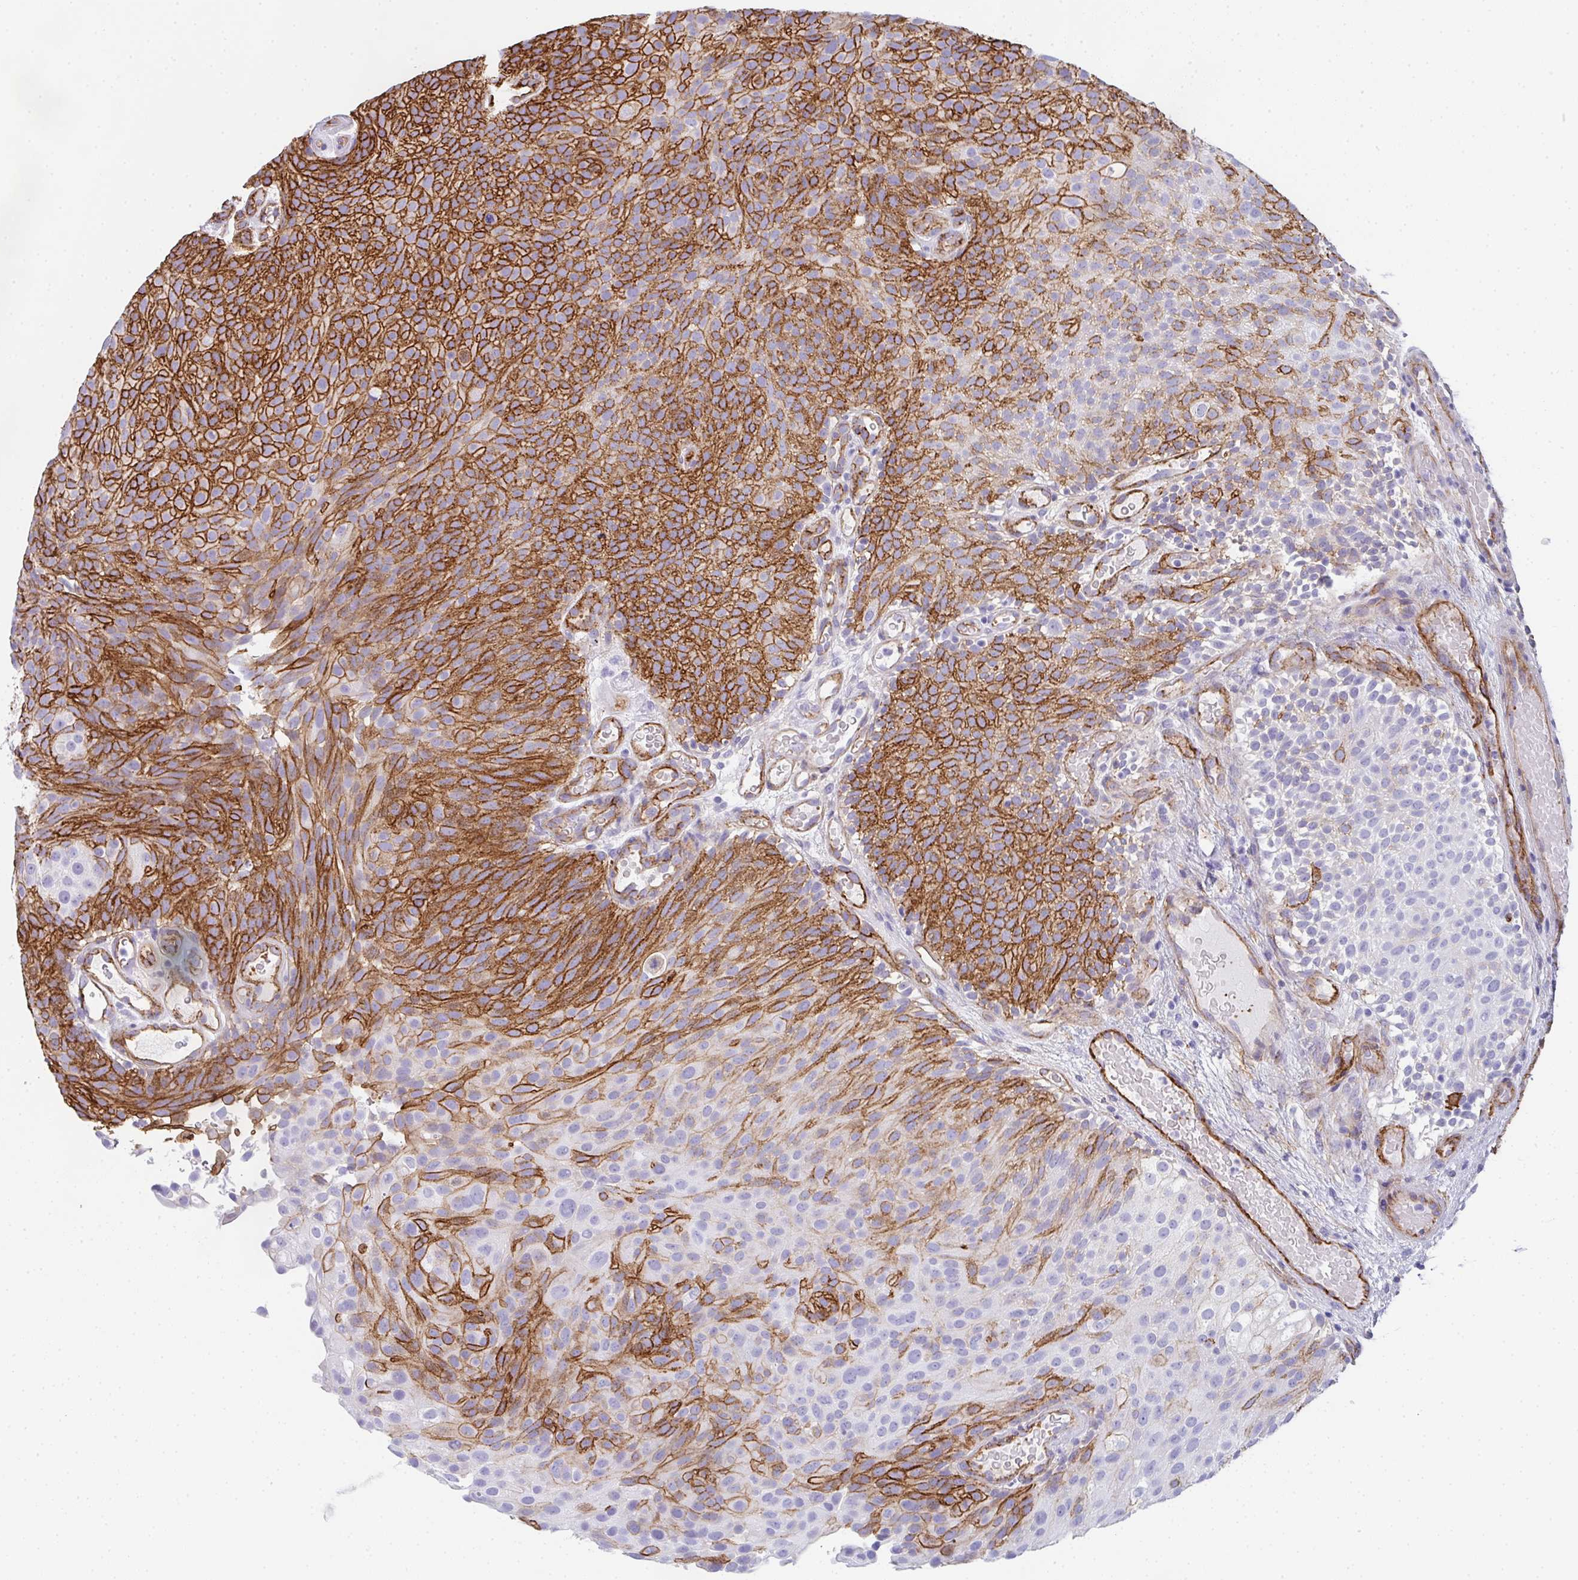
{"staining": {"intensity": "strong", "quantity": "25%-75%", "location": "cytoplasmic/membranous"}, "tissue": "urothelial cancer", "cell_type": "Tumor cells", "image_type": "cancer", "snomed": [{"axis": "morphology", "description": "Urothelial carcinoma, Low grade"}, {"axis": "topography", "description": "Urinary bladder"}], "caption": "Protein positivity by IHC reveals strong cytoplasmic/membranous positivity in approximately 25%-75% of tumor cells in urothelial cancer.", "gene": "DBN1", "patient": {"sex": "male", "age": 78}}